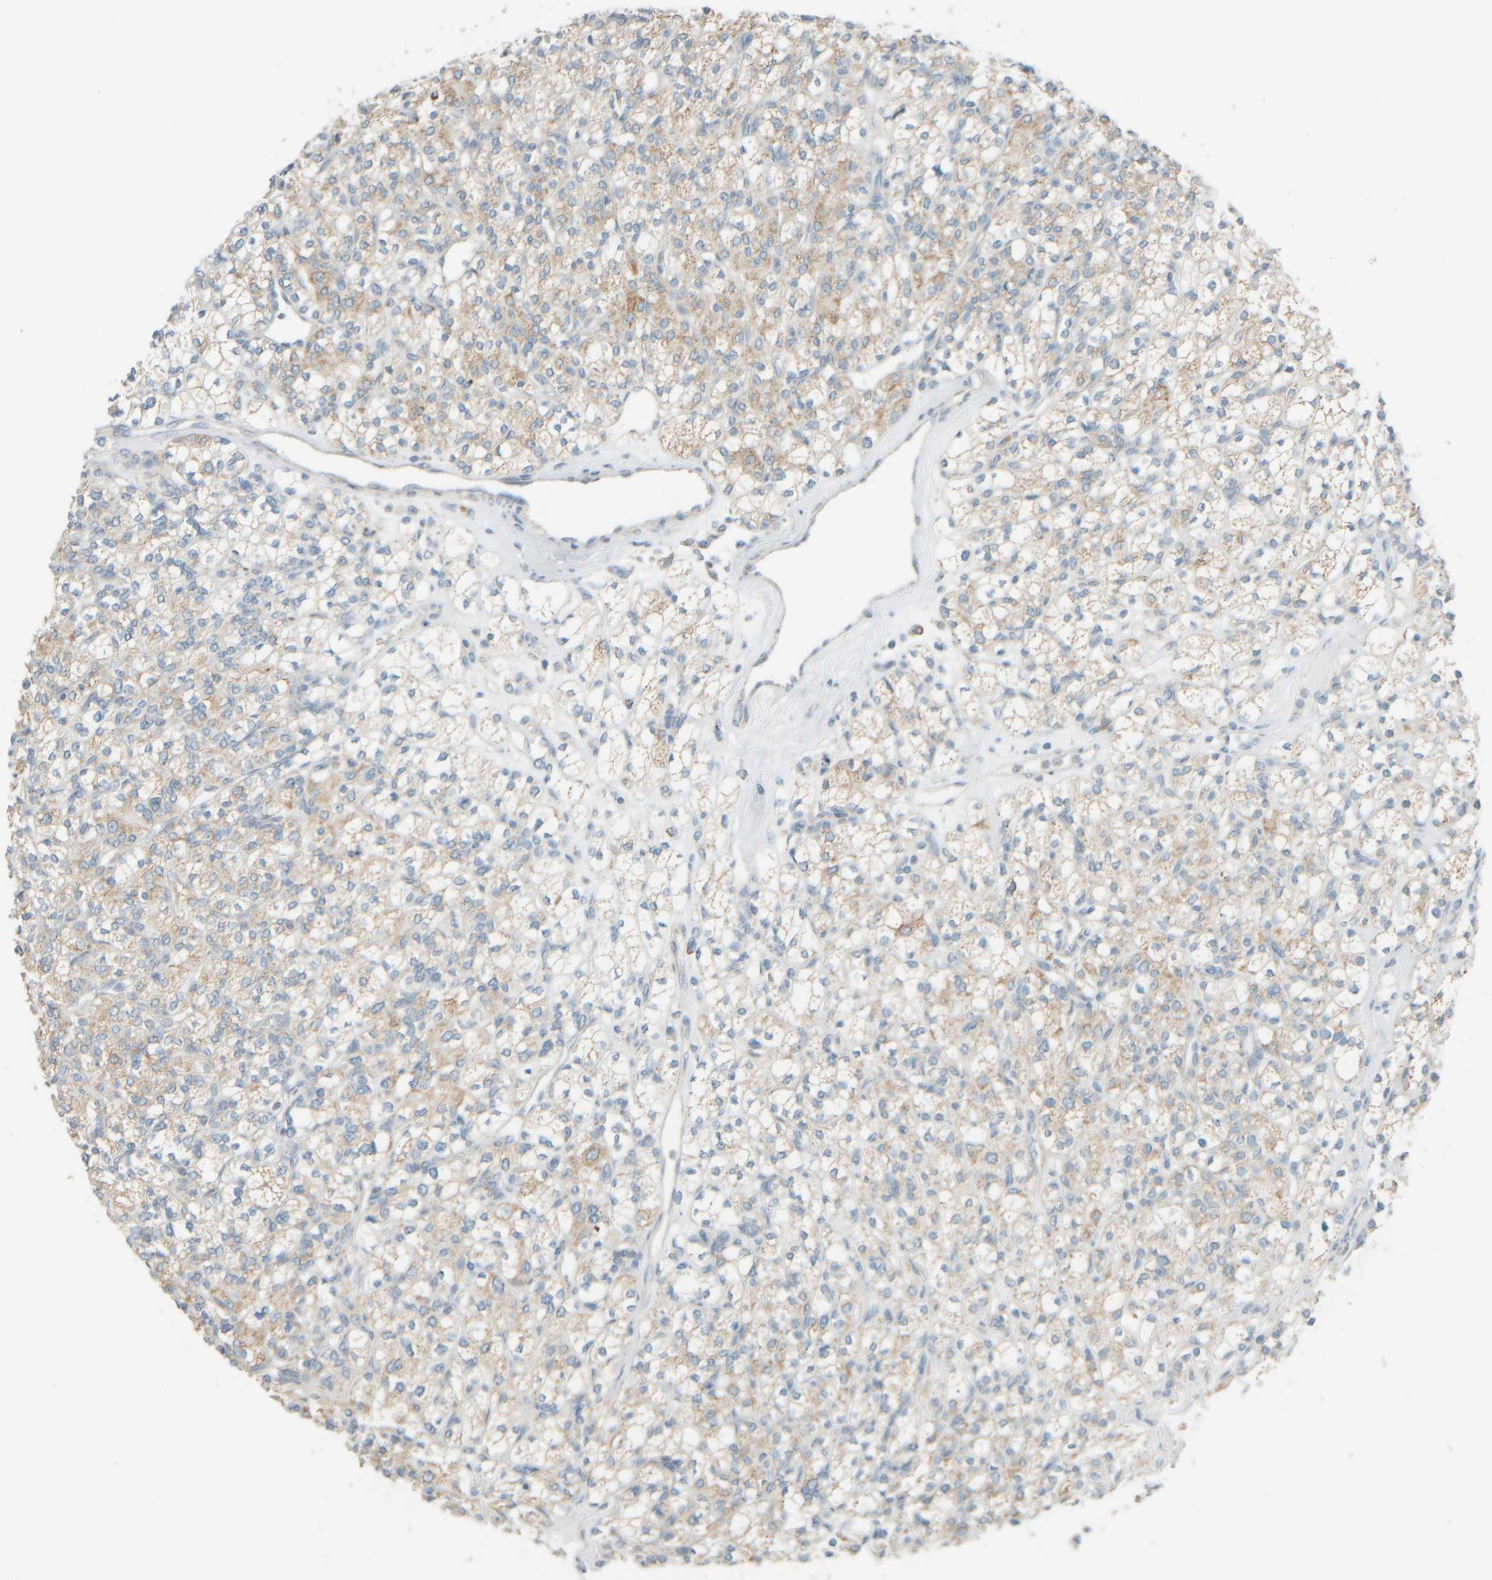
{"staining": {"intensity": "weak", "quantity": ">75%", "location": "cytoplasmic/membranous"}, "tissue": "renal cancer", "cell_type": "Tumor cells", "image_type": "cancer", "snomed": [{"axis": "morphology", "description": "Adenocarcinoma, NOS"}, {"axis": "topography", "description": "Kidney"}], "caption": "An immunohistochemistry image of neoplastic tissue is shown. Protein staining in brown labels weak cytoplasmic/membranous positivity in renal cancer (adenocarcinoma) within tumor cells.", "gene": "PTGES3L-AARSD1", "patient": {"sex": "male", "age": 77}}